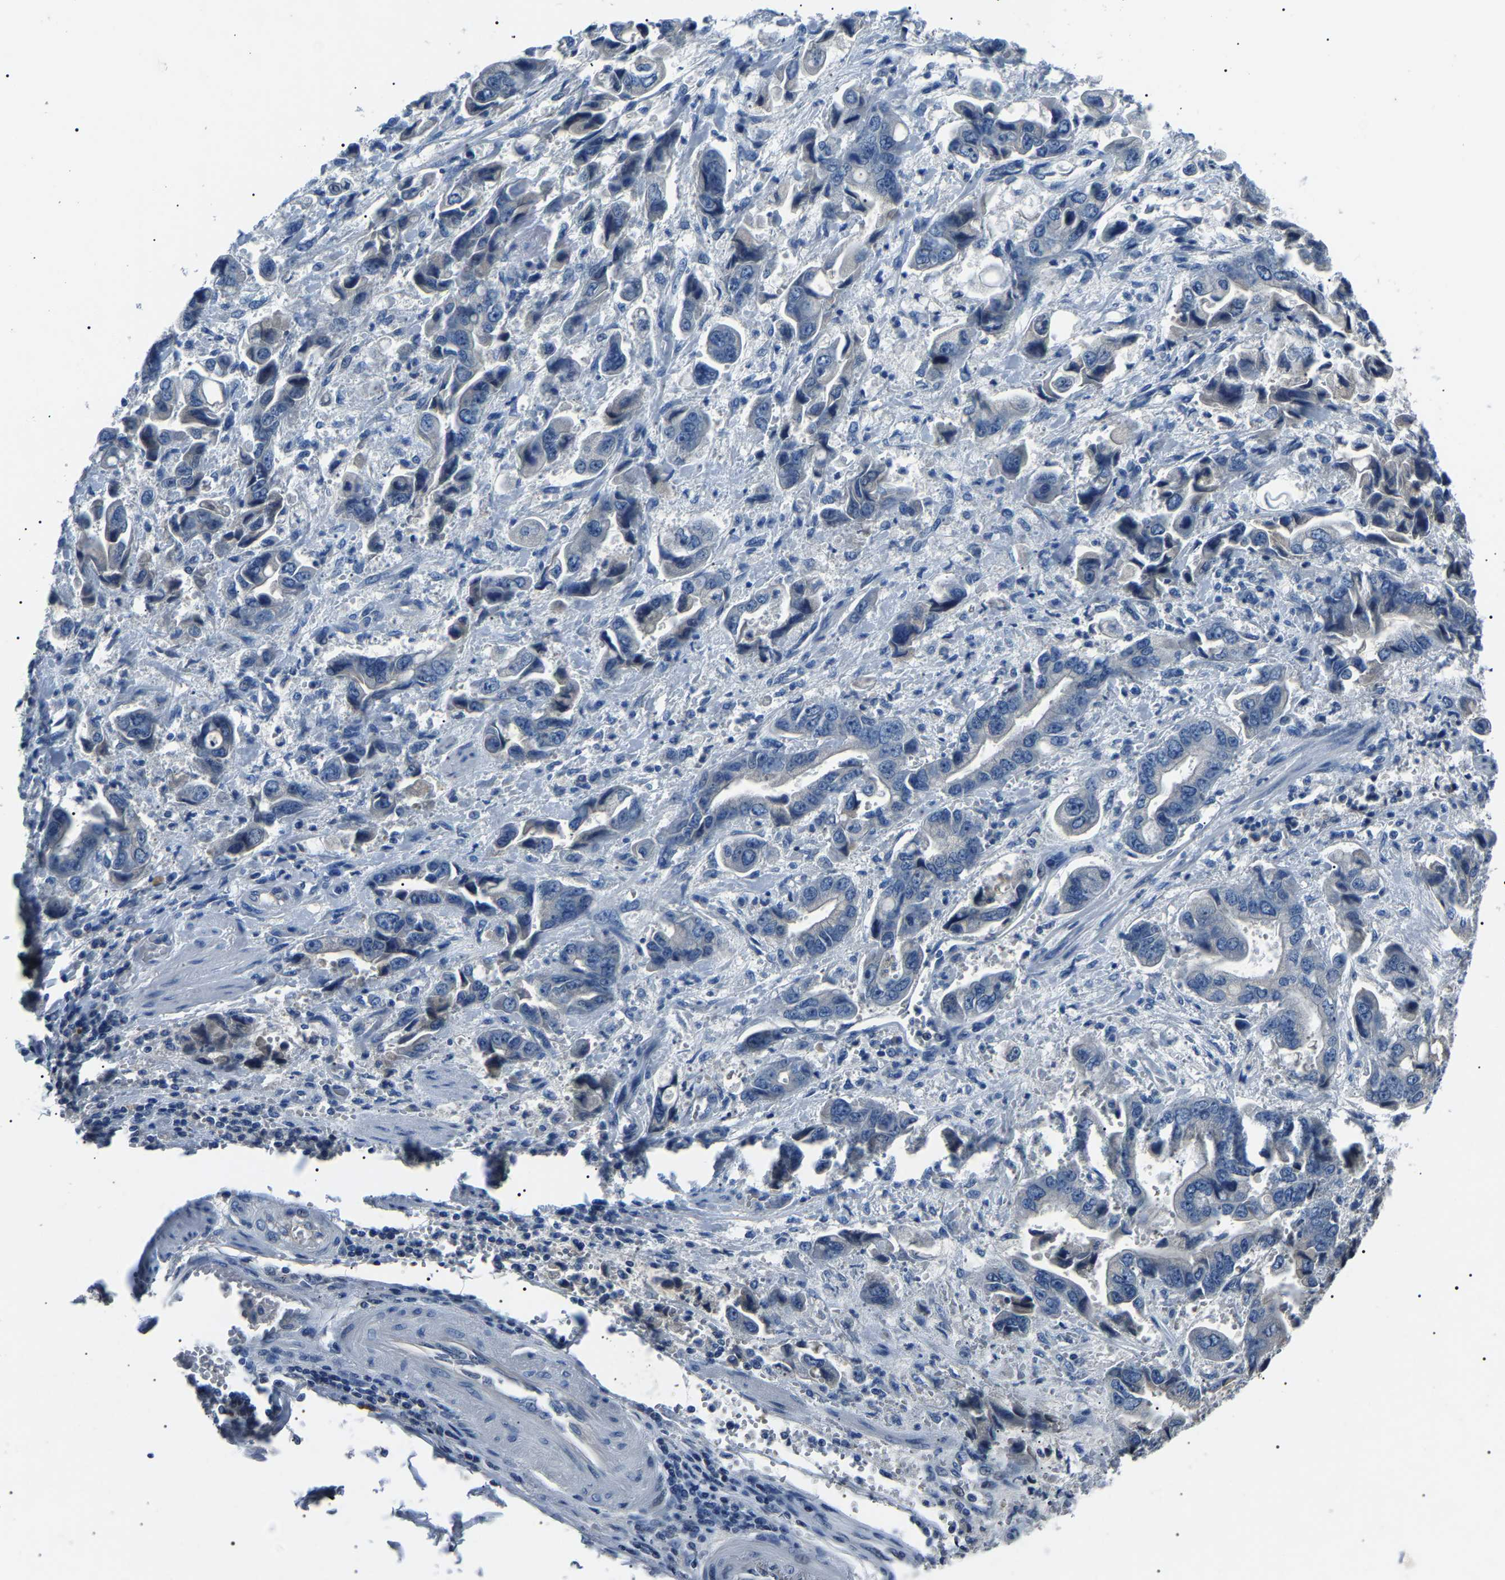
{"staining": {"intensity": "negative", "quantity": "none", "location": "none"}, "tissue": "stomach cancer", "cell_type": "Tumor cells", "image_type": "cancer", "snomed": [{"axis": "morphology", "description": "Normal tissue, NOS"}, {"axis": "morphology", "description": "Adenocarcinoma, NOS"}, {"axis": "topography", "description": "Stomach"}], "caption": "Immunohistochemistry histopathology image of neoplastic tissue: adenocarcinoma (stomach) stained with DAB (3,3'-diaminobenzidine) displays no significant protein staining in tumor cells.", "gene": "KLK15", "patient": {"sex": "male", "age": 62}}